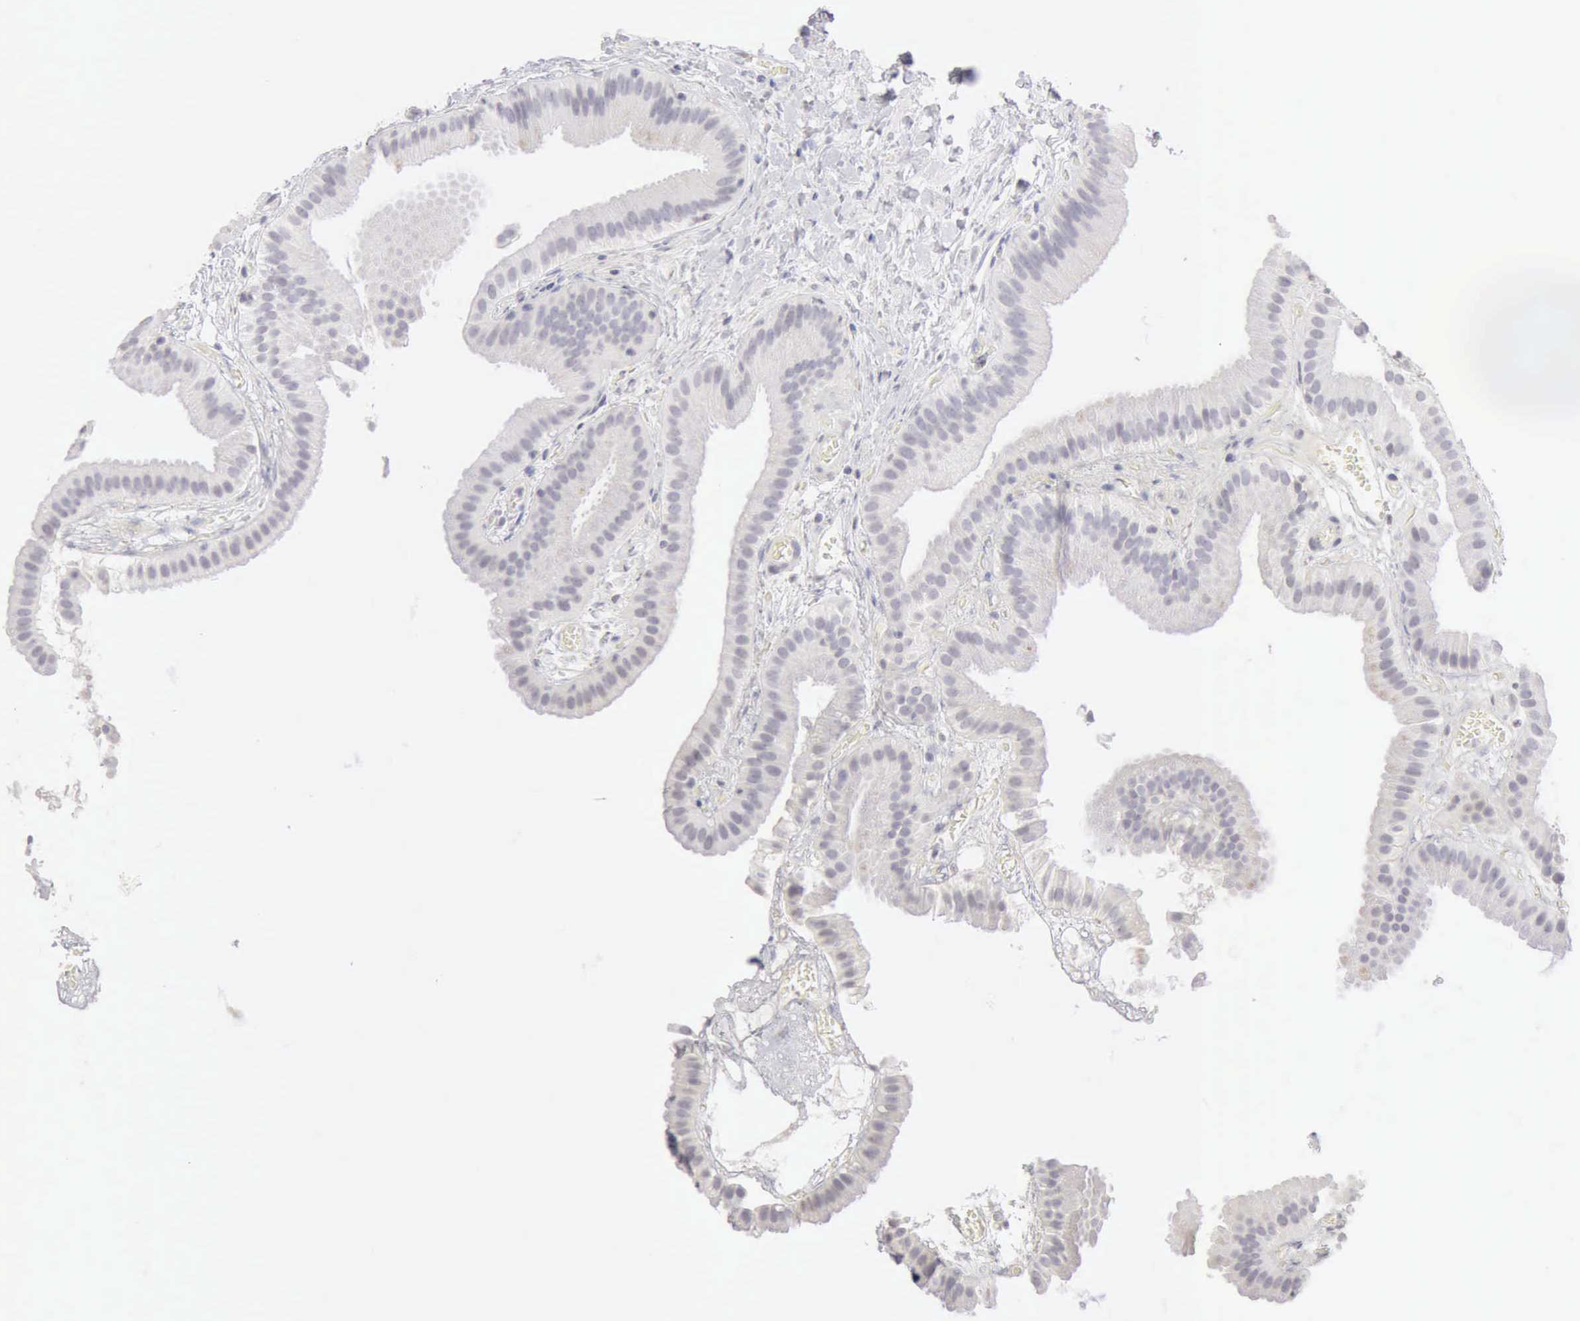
{"staining": {"intensity": "negative", "quantity": "none", "location": "none"}, "tissue": "gallbladder", "cell_type": "Glandular cells", "image_type": "normal", "snomed": [{"axis": "morphology", "description": "Normal tissue, NOS"}, {"axis": "topography", "description": "Gallbladder"}], "caption": "Immunohistochemistry (IHC) histopathology image of unremarkable human gallbladder stained for a protein (brown), which displays no staining in glandular cells. Brightfield microscopy of immunohistochemistry stained with DAB (brown) and hematoxylin (blue), captured at high magnification.", "gene": "RNASE1", "patient": {"sex": "female", "age": 63}}